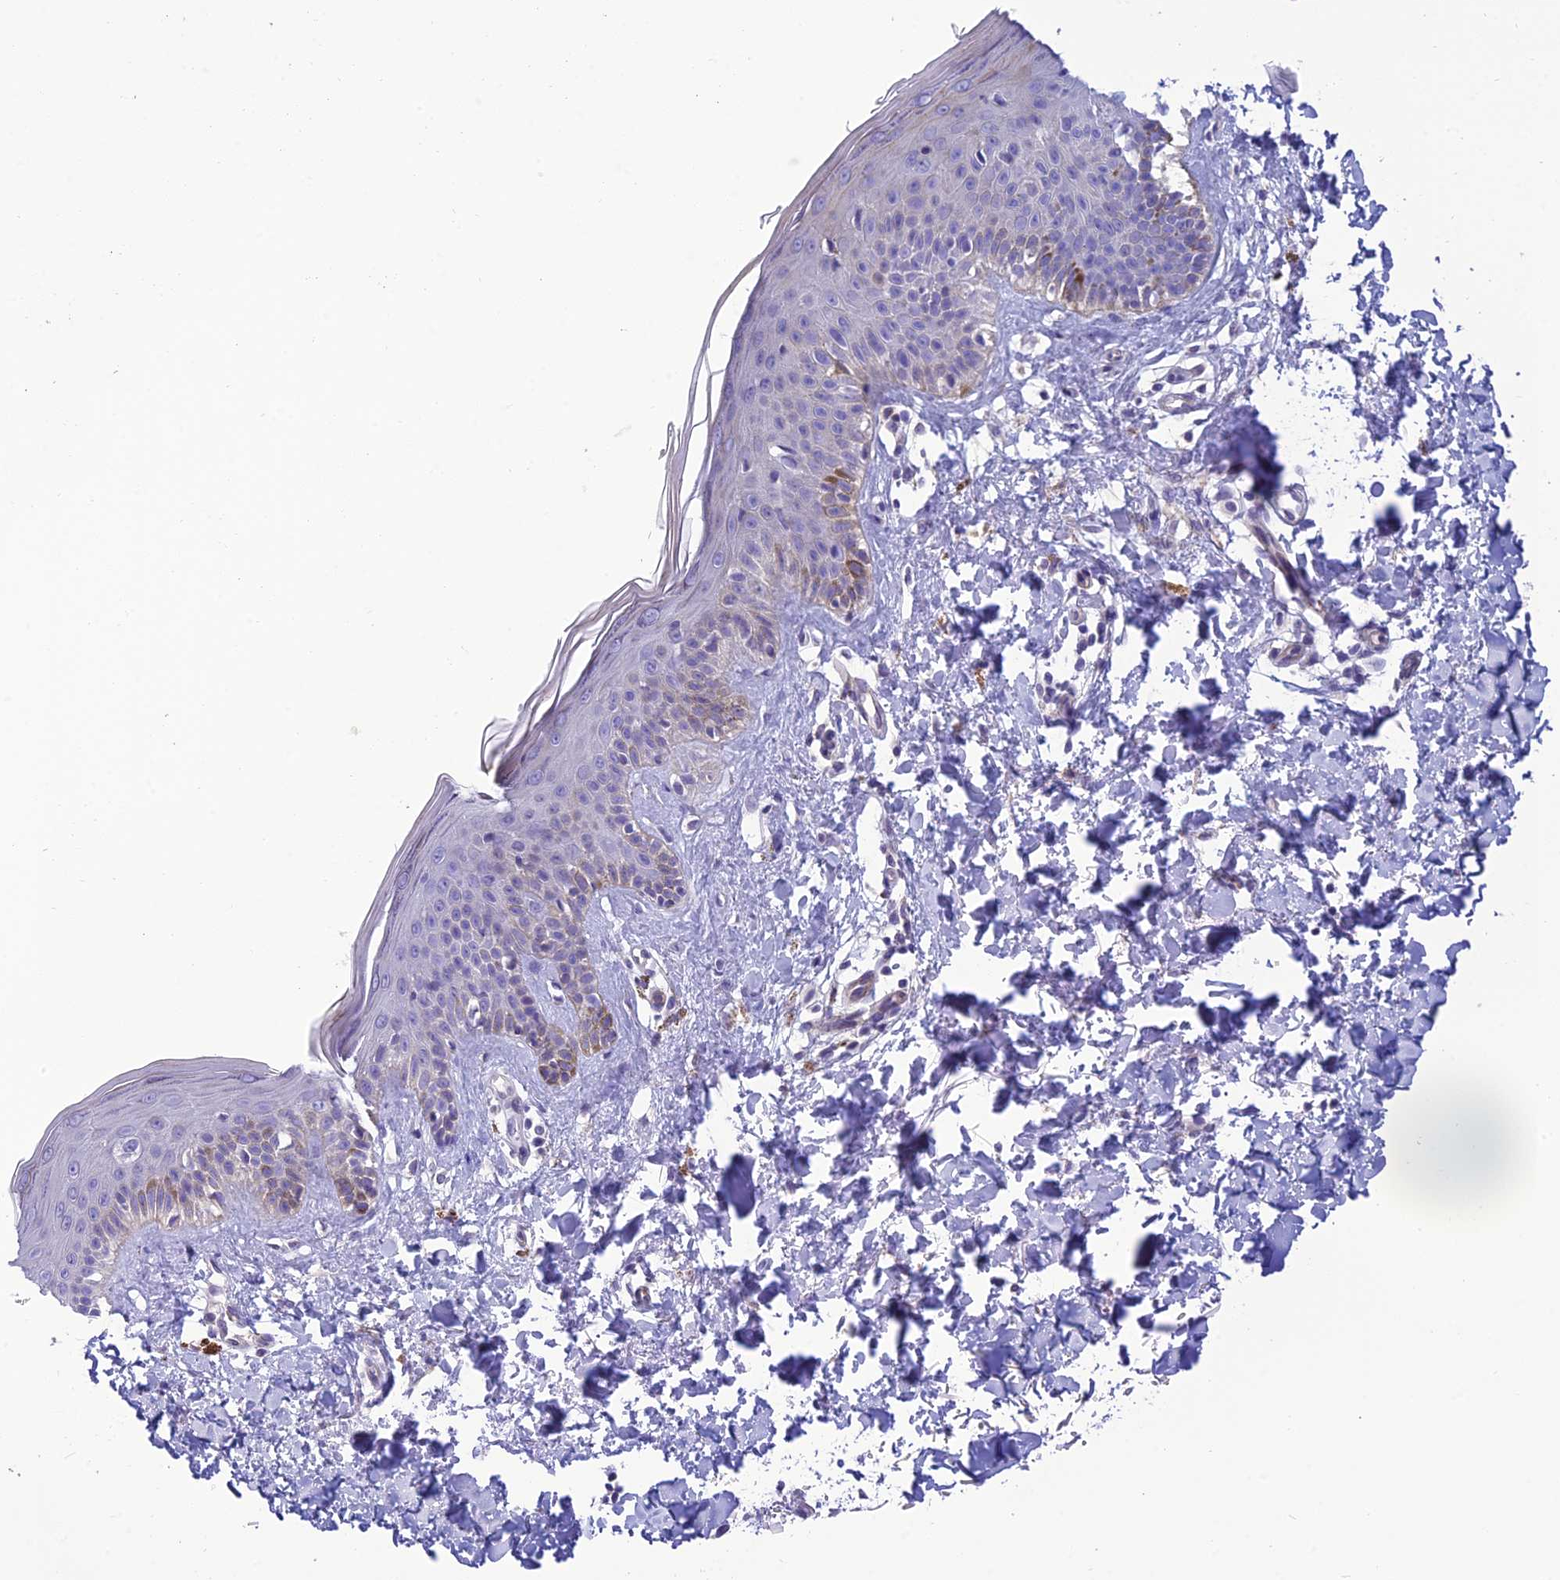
{"staining": {"intensity": "negative", "quantity": "none", "location": "none"}, "tissue": "skin", "cell_type": "Fibroblasts", "image_type": "normal", "snomed": [{"axis": "morphology", "description": "Normal tissue, NOS"}, {"axis": "topography", "description": "Skin"}], "caption": "IHC histopathology image of unremarkable skin stained for a protein (brown), which exhibits no expression in fibroblasts.", "gene": "C17orf67", "patient": {"sex": "female", "age": 58}}